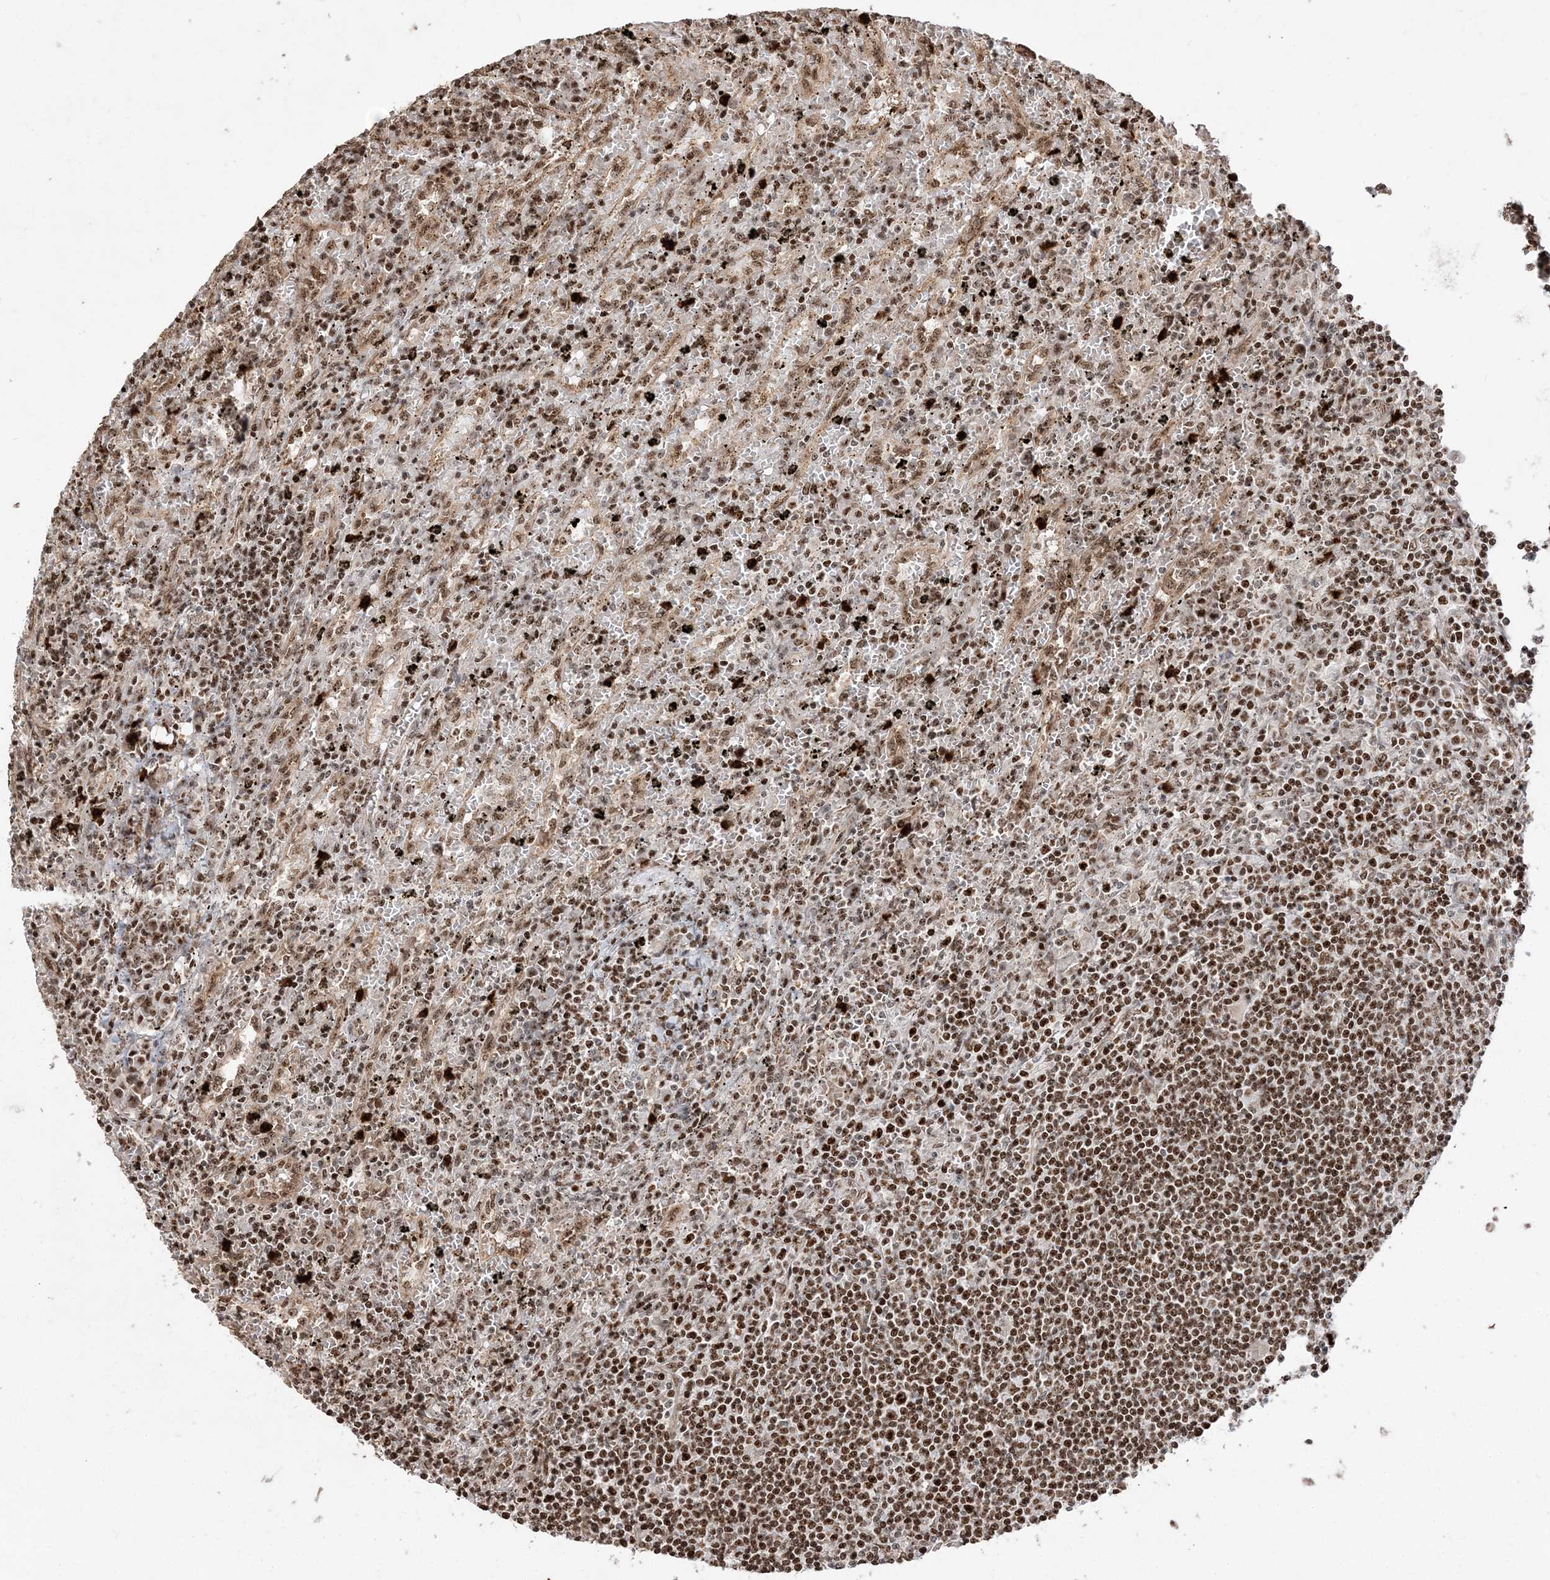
{"staining": {"intensity": "moderate", "quantity": ">75%", "location": "nuclear"}, "tissue": "lymphoma", "cell_type": "Tumor cells", "image_type": "cancer", "snomed": [{"axis": "morphology", "description": "Malignant lymphoma, non-Hodgkin's type, Low grade"}, {"axis": "topography", "description": "Spleen"}], "caption": "Approximately >75% of tumor cells in lymphoma display moderate nuclear protein positivity as visualized by brown immunohistochemical staining.", "gene": "RBM17", "patient": {"sex": "male", "age": 76}}